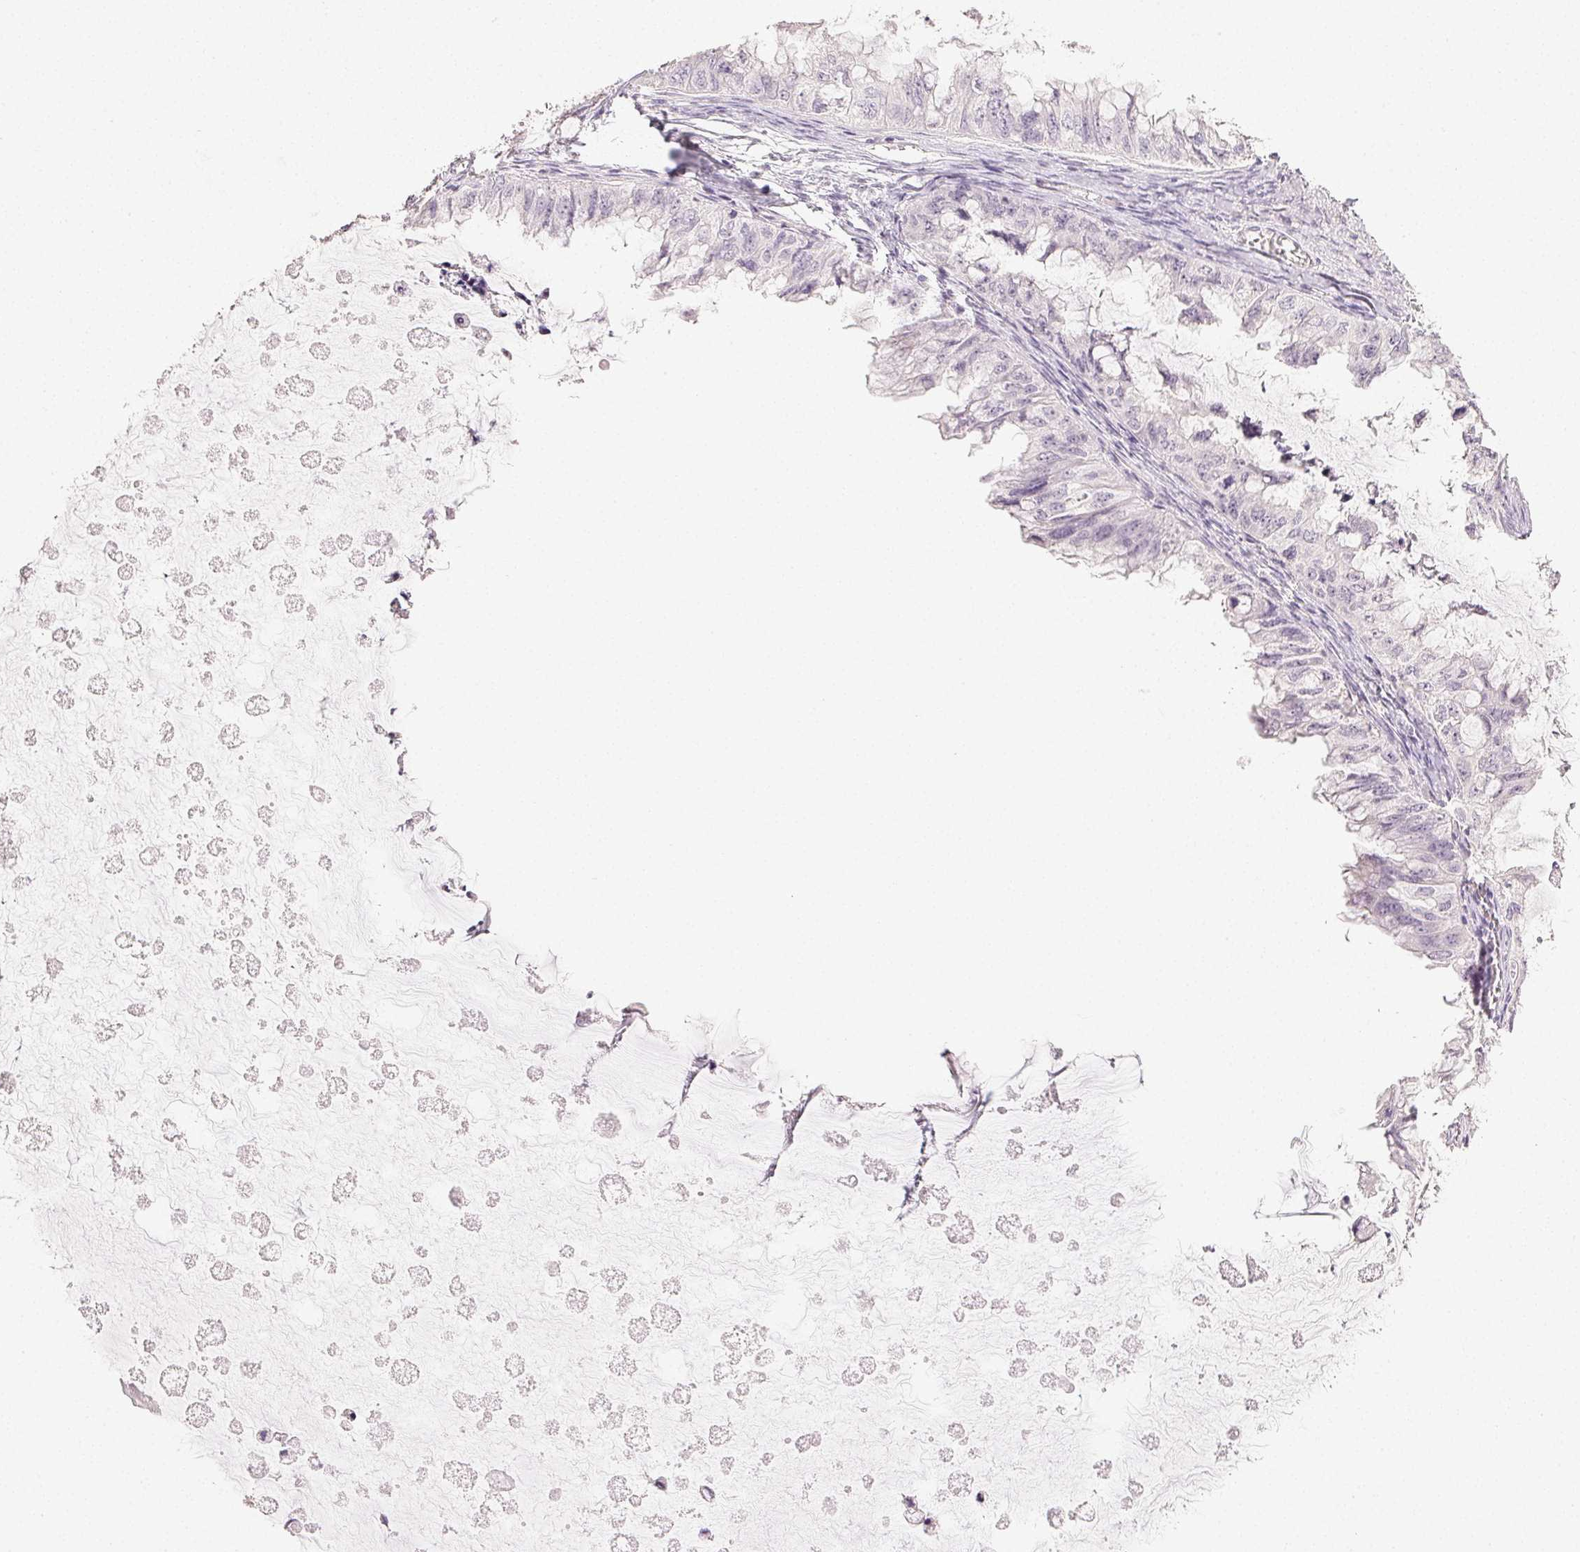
{"staining": {"intensity": "negative", "quantity": "none", "location": "none"}, "tissue": "ovarian cancer", "cell_type": "Tumor cells", "image_type": "cancer", "snomed": [{"axis": "morphology", "description": "Cystadenocarcinoma, mucinous, NOS"}, {"axis": "topography", "description": "Ovary"}], "caption": "The photomicrograph demonstrates no staining of tumor cells in ovarian cancer. (DAB immunohistochemistry (IHC) visualized using brightfield microscopy, high magnification).", "gene": "PLCB1", "patient": {"sex": "female", "age": 72}}